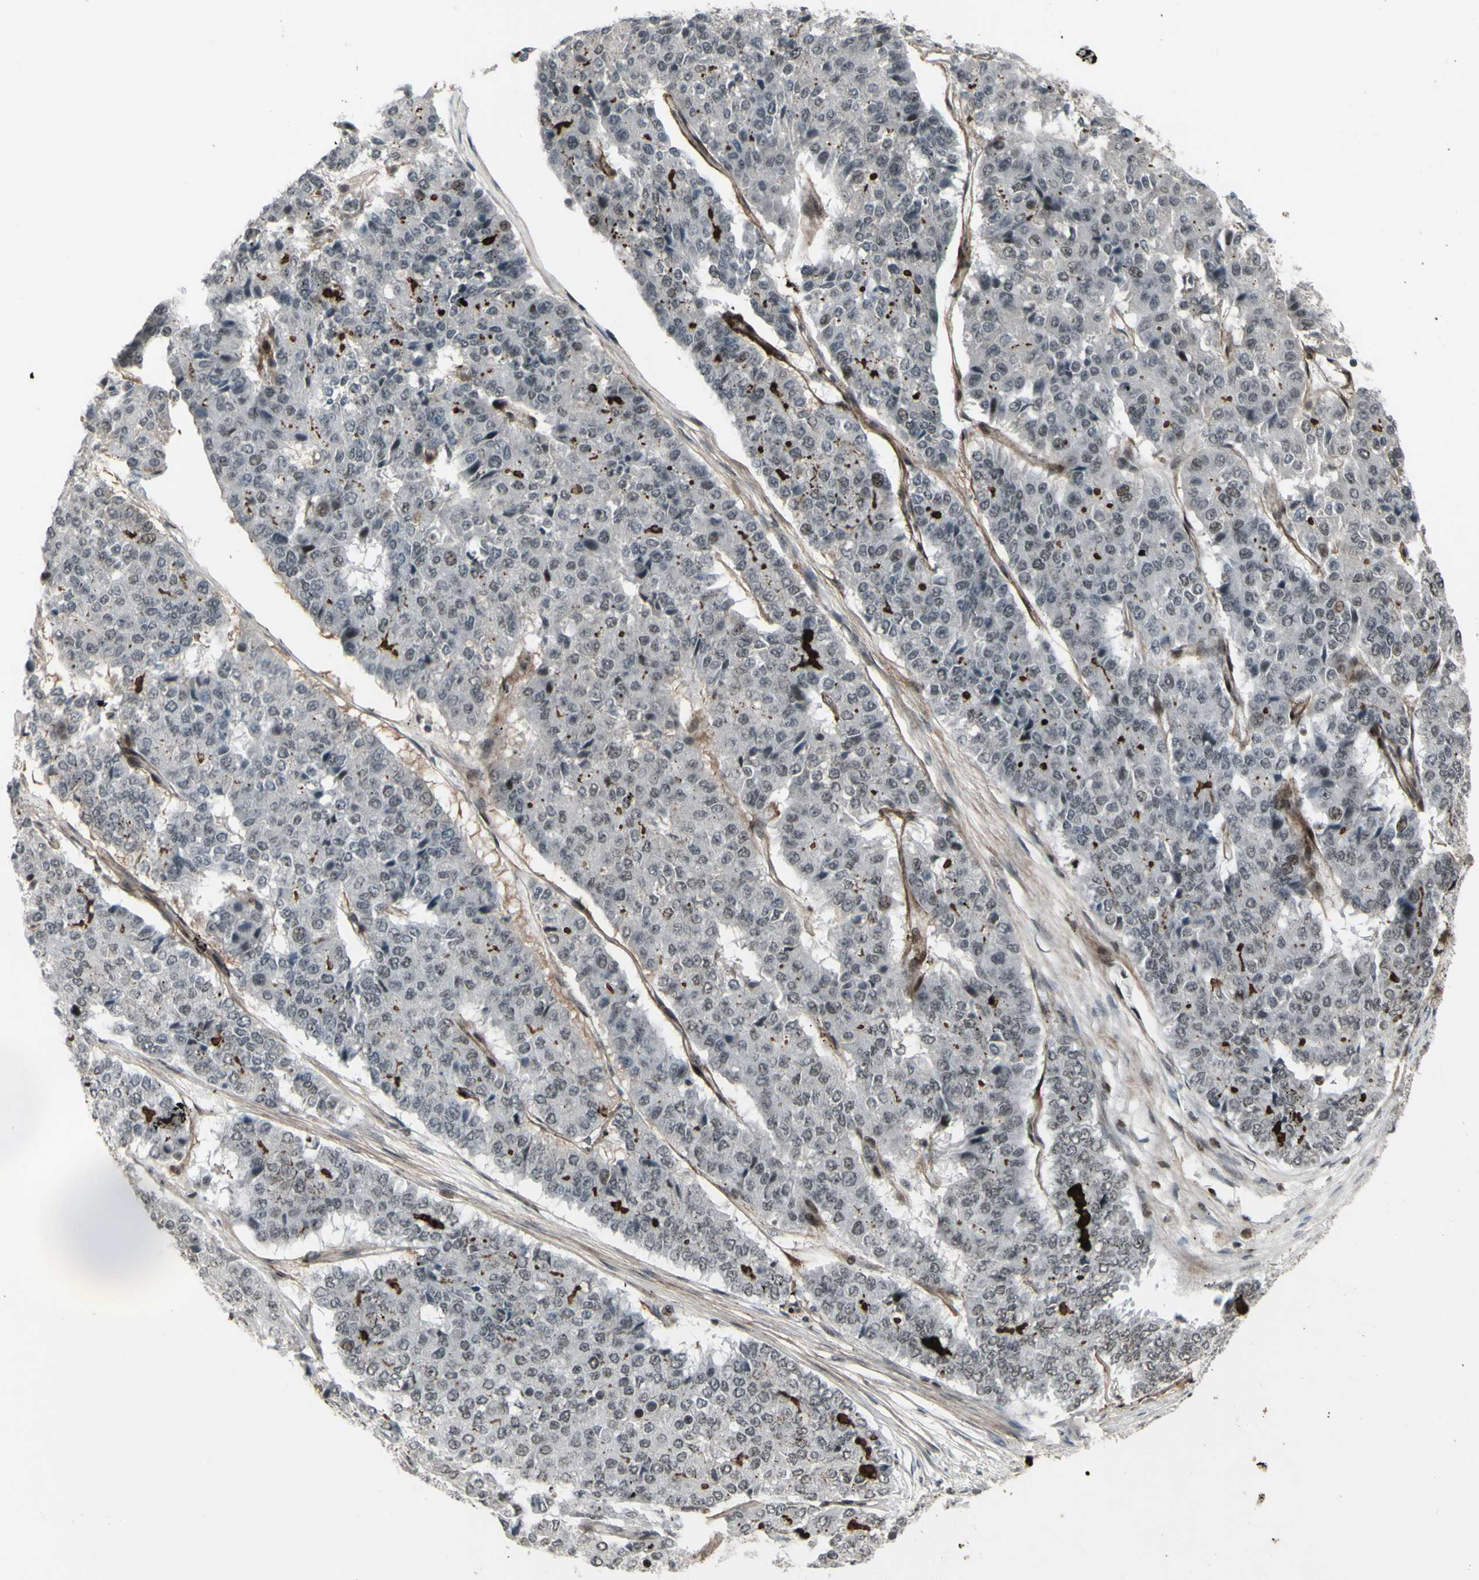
{"staining": {"intensity": "weak", "quantity": "<25%", "location": "nuclear"}, "tissue": "pancreatic cancer", "cell_type": "Tumor cells", "image_type": "cancer", "snomed": [{"axis": "morphology", "description": "Adenocarcinoma, NOS"}, {"axis": "topography", "description": "Pancreas"}], "caption": "Immunohistochemical staining of adenocarcinoma (pancreatic) exhibits no significant staining in tumor cells.", "gene": "SUPT6H", "patient": {"sex": "male", "age": 50}}